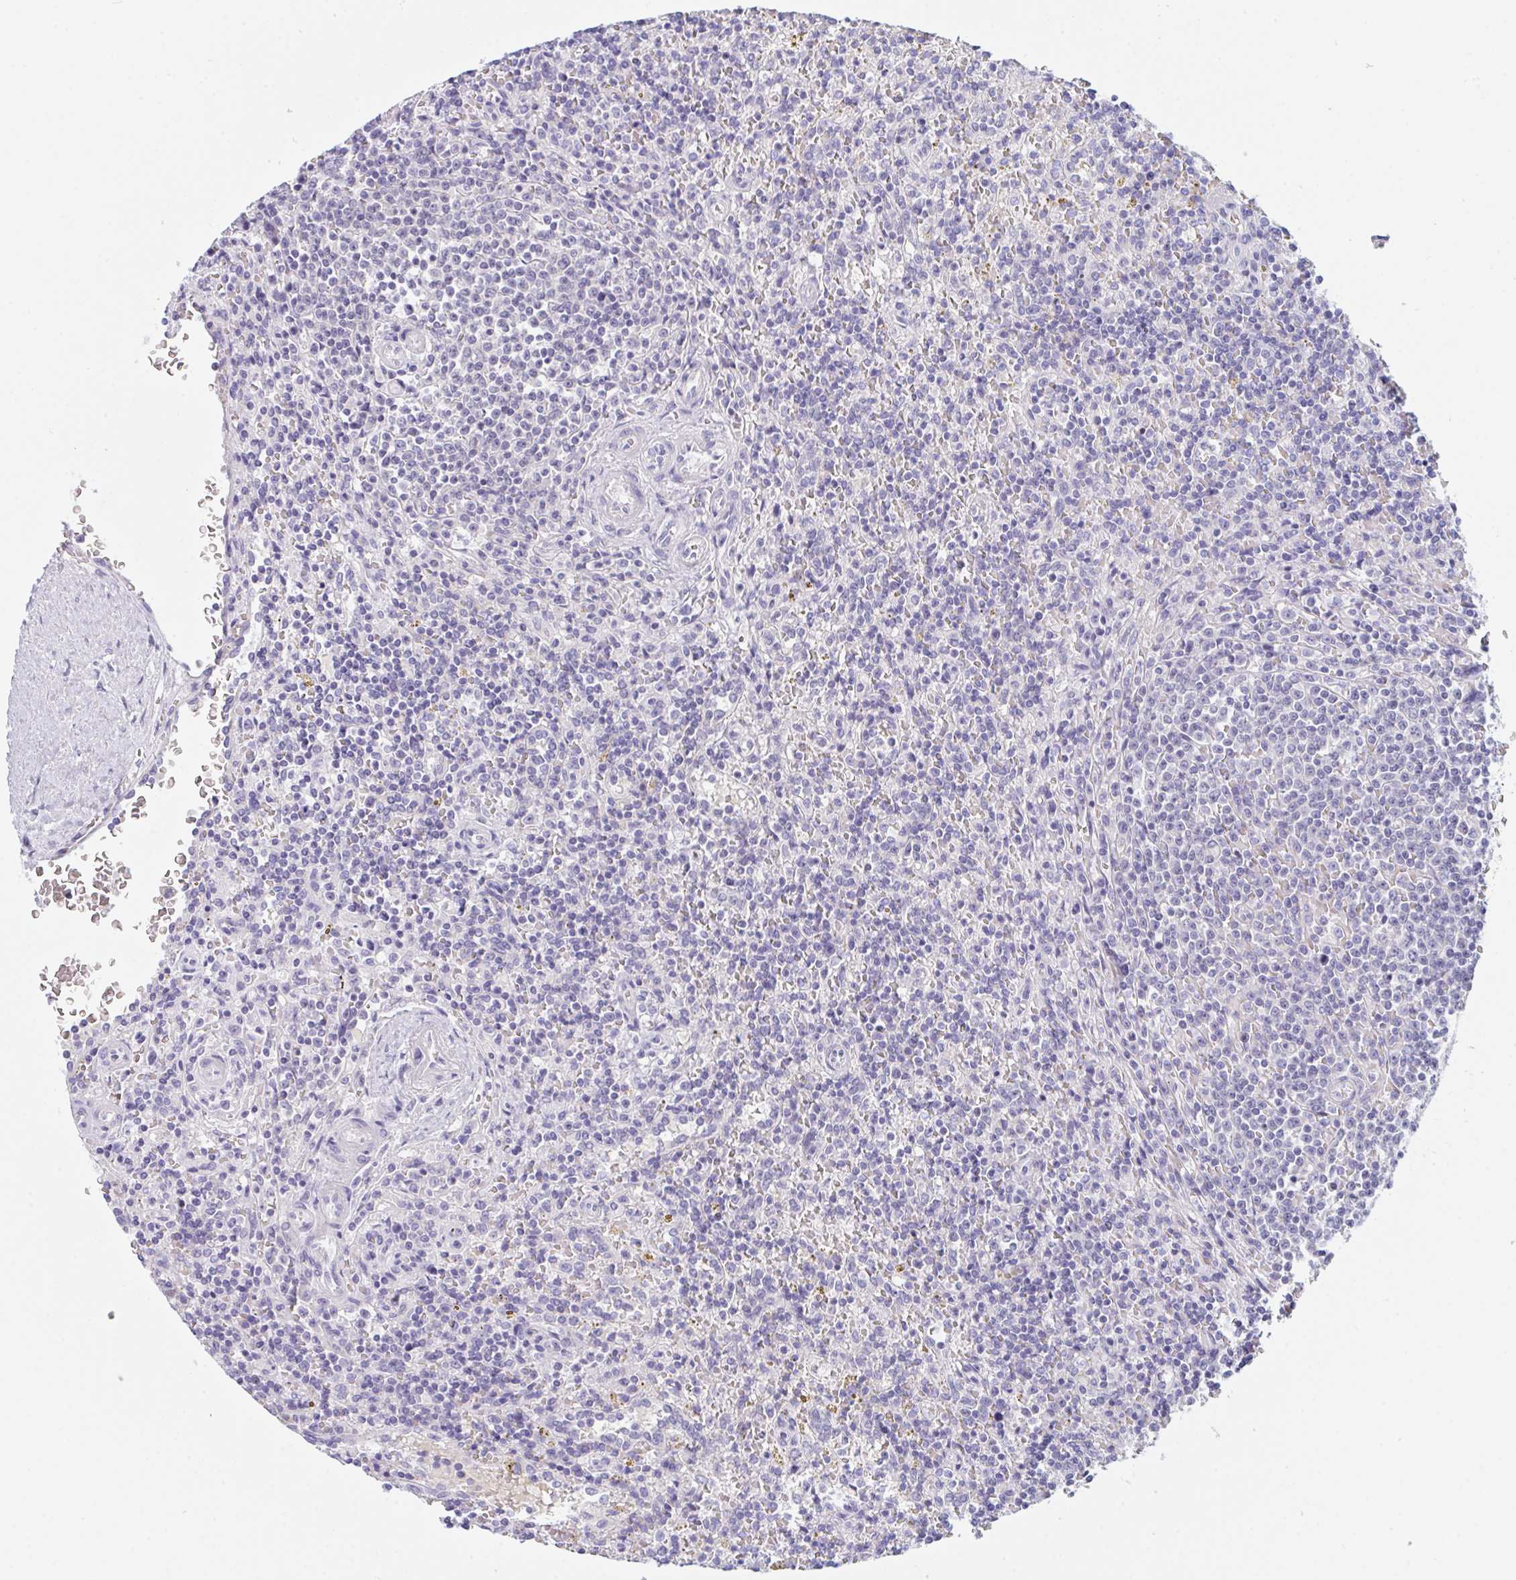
{"staining": {"intensity": "negative", "quantity": "none", "location": "none"}, "tissue": "lymphoma", "cell_type": "Tumor cells", "image_type": "cancer", "snomed": [{"axis": "morphology", "description": "Malignant lymphoma, non-Hodgkin's type, Low grade"}, {"axis": "topography", "description": "Spleen"}], "caption": "Immunohistochemistry (IHC) histopathology image of neoplastic tissue: low-grade malignant lymphoma, non-Hodgkin's type stained with DAB (3,3'-diaminobenzidine) demonstrates no significant protein staining in tumor cells.", "gene": "NAA30", "patient": {"sex": "male", "age": 67}}